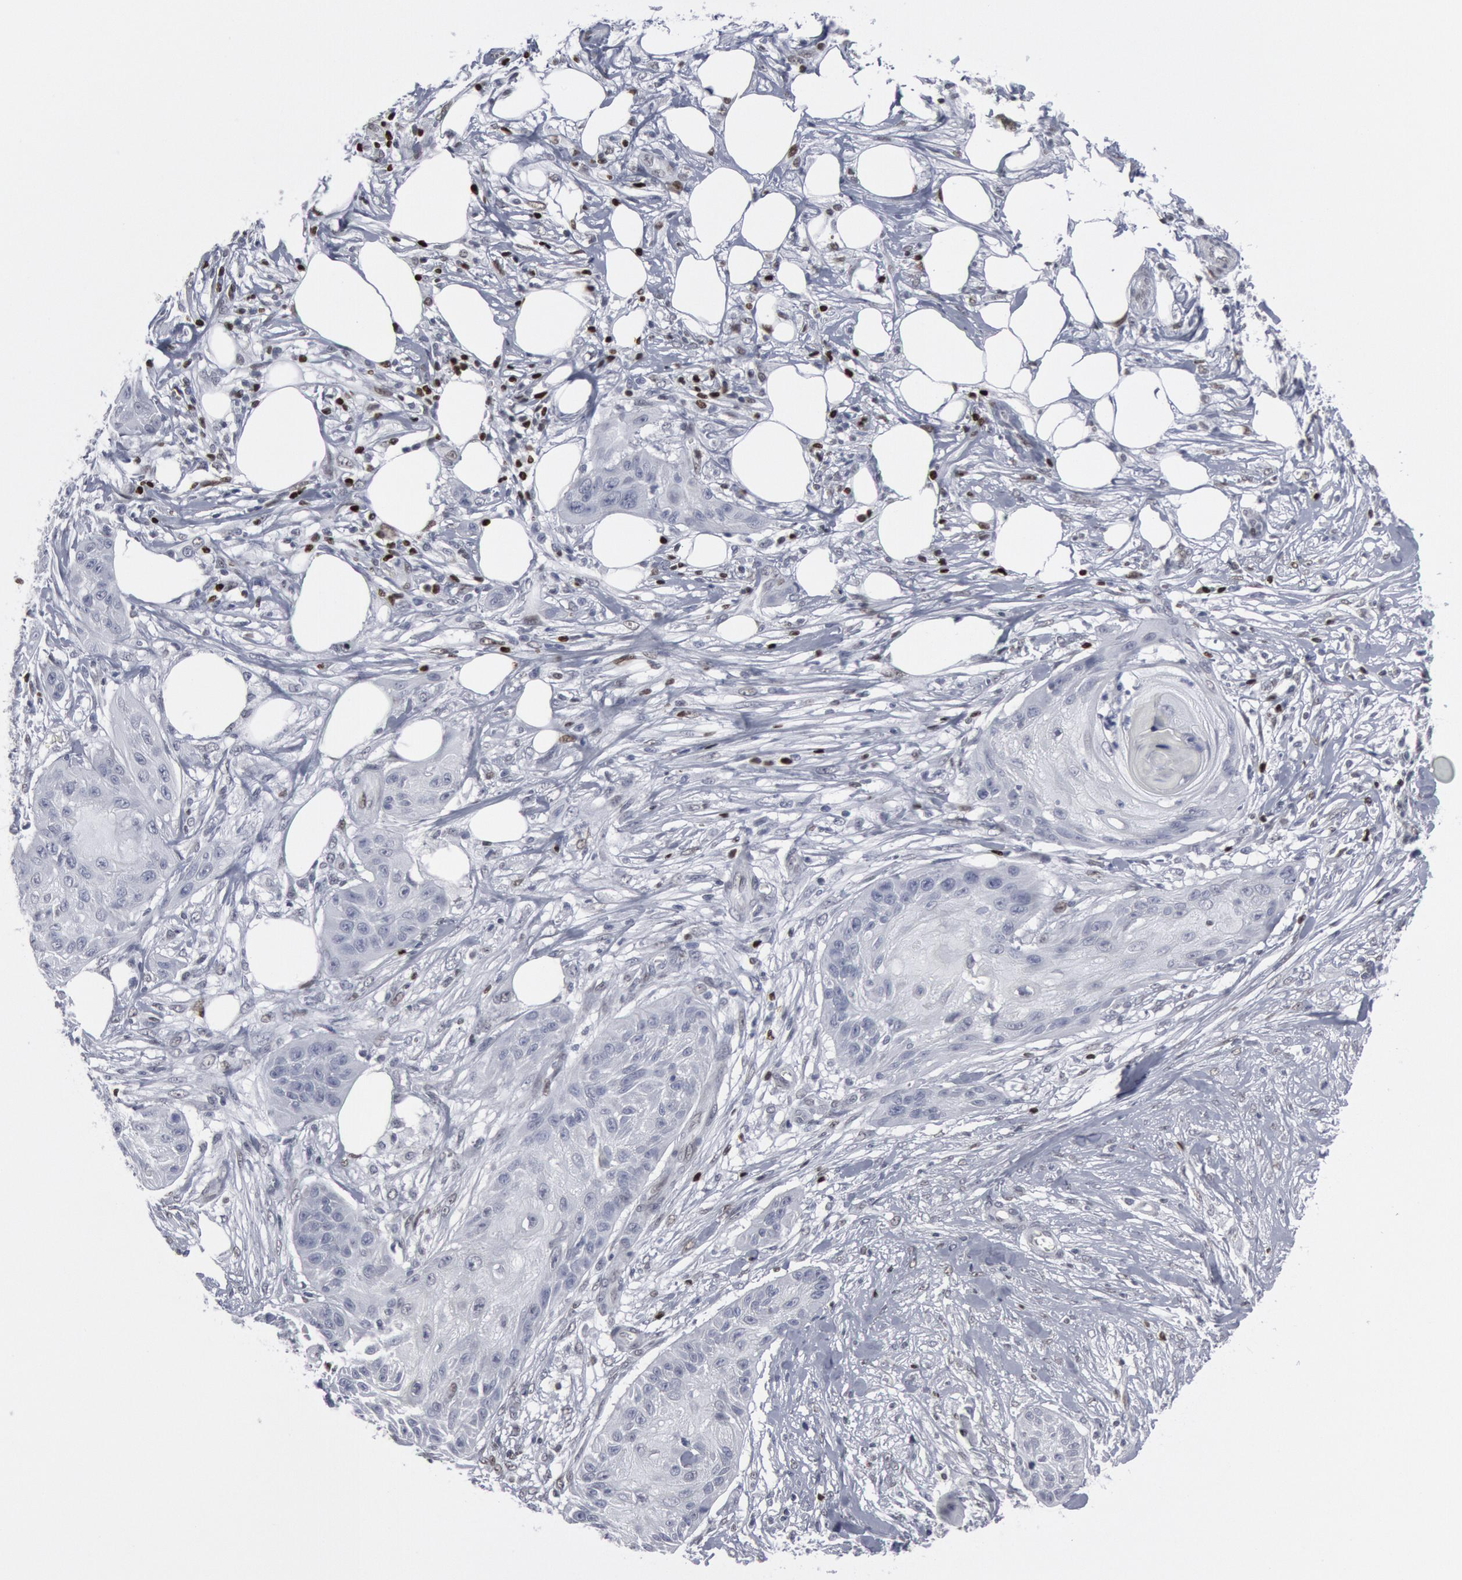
{"staining": {"intensity": "negative", "quantity": "none", "location": "none"}, "tissue": "skin cancer", "cell_type": "Tumor cells", "image_type": "cancer", "snomed": [{"axis": "morphology", "description": "Squamous cell carcinoma, NOS"}, {"axis": "topography", "description": "Skin"}], "caption": "The histopathology image demonstrates no staining of tumor cells in skin cancer. (Immunohistochemistry (ihc), brightfield microscopy, high magnification).", "gene": "MECP2", "patient": {"sex": "female", "age": 88}}